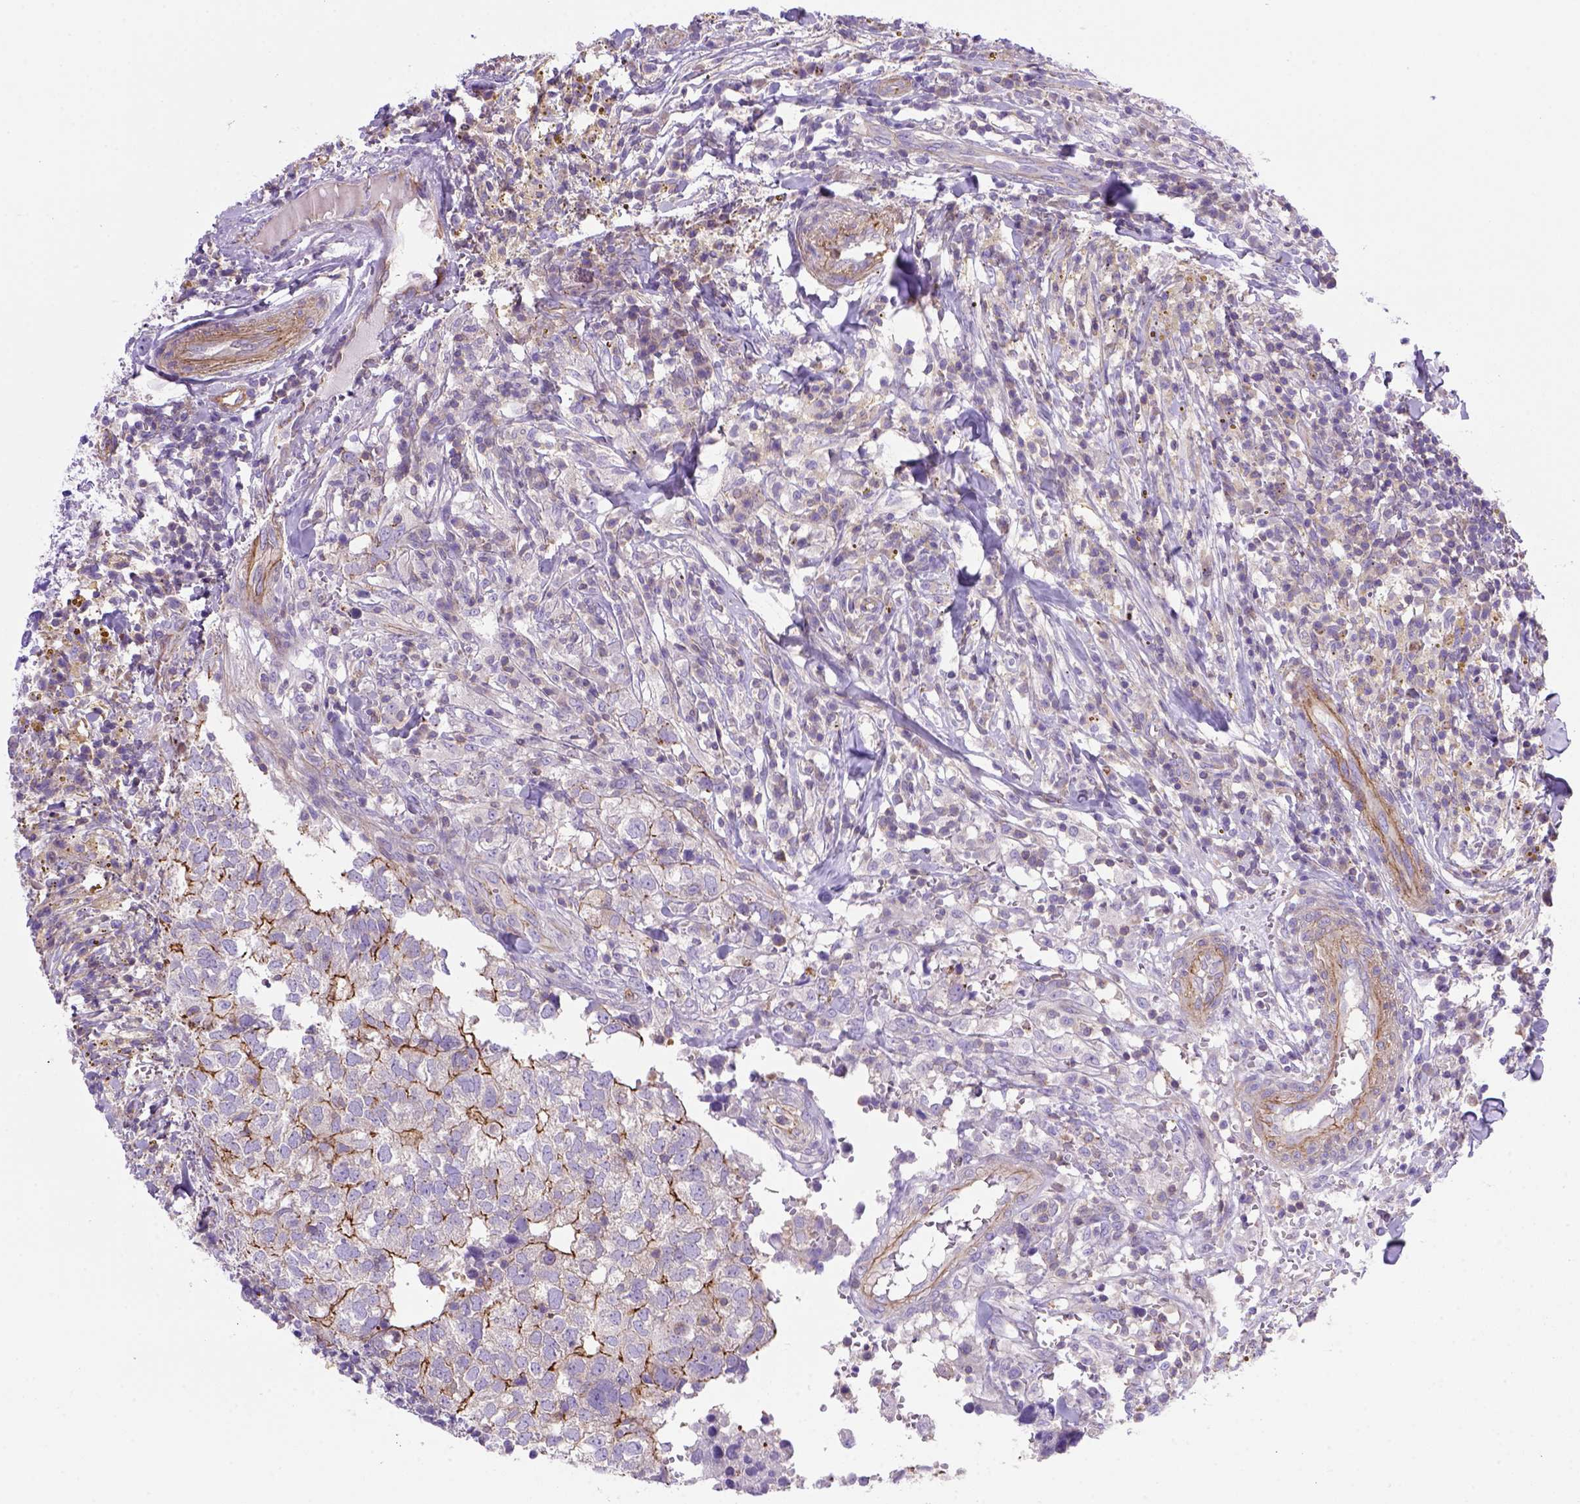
{"staining": {"intensity": "strong", "quantity": "25%-75%", "location": "cytoplasmic/membranous"}, "tissue": "breast cancer", "cell_type": "Tumor cells", "image_type": "cancer", "snomed": [{"axis": "morphology", "description": "Duct carcinoma"}, {"axis": "topography", "description": "Breast"}], "caption": "This is an image of IHC staining of breast cancer (intraductal carcinoma), which shows strong staining in the cytoplasmic/membranous of tumor cells.", "gene": "PEX12", "patient": {"sex": "female", "age": 30}}